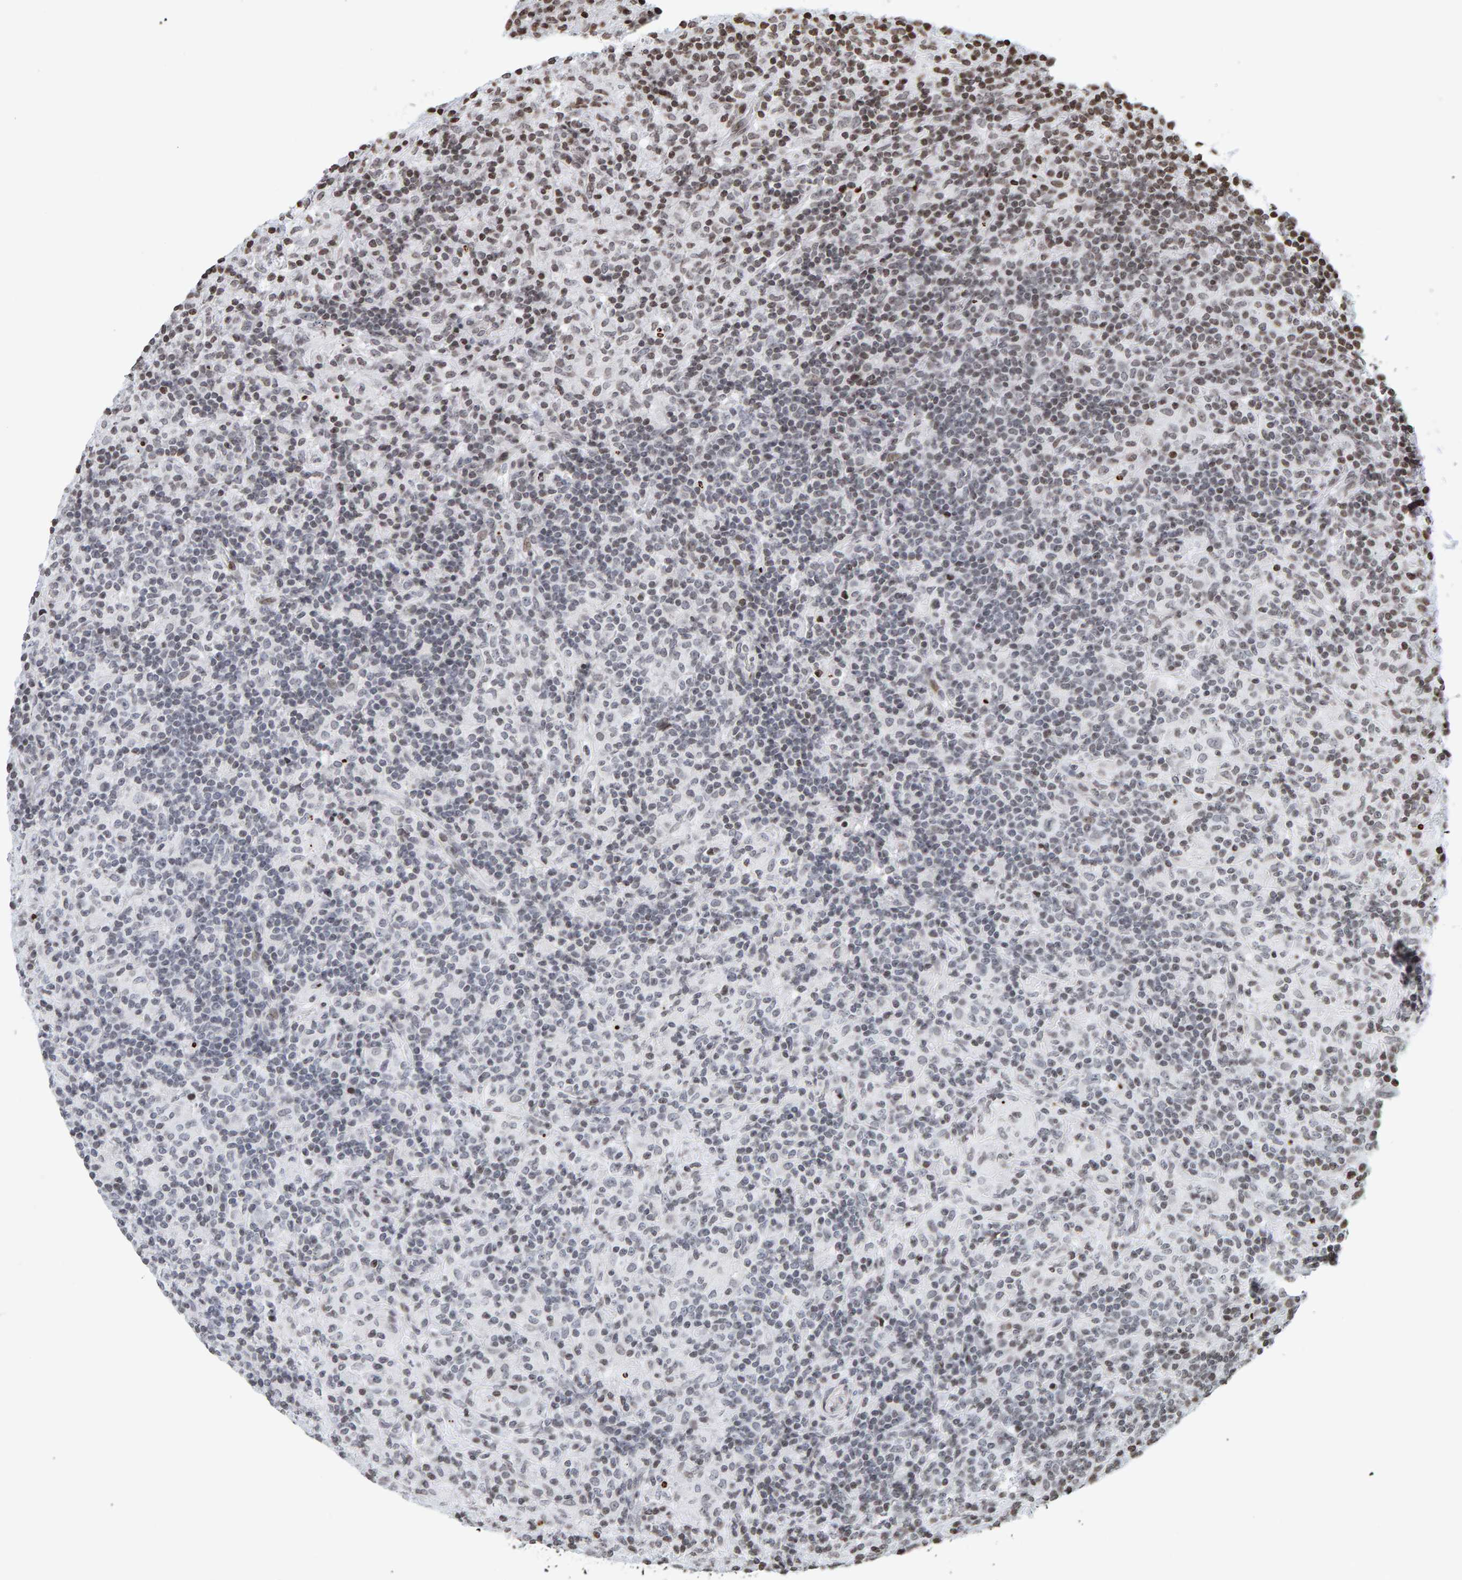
{"staining": {"intensity": "negative", "quantity": "none", "location": "none"}, "tissue": "lymphoma", "cell_type": "Tumor cells", "image_type": "cancer", "snomed": [{"axis": "morphology", "description": "Hodgkin's disease, NOS"}, {"axis": "topography", "description": "Lymph node"}], "caption": "Hodgkin's disease was stained to show a protein in brown. There is no significant positivity in tumor cells.", "gene": "BRF2", "patient": {"sex": "male", "age": 70}}